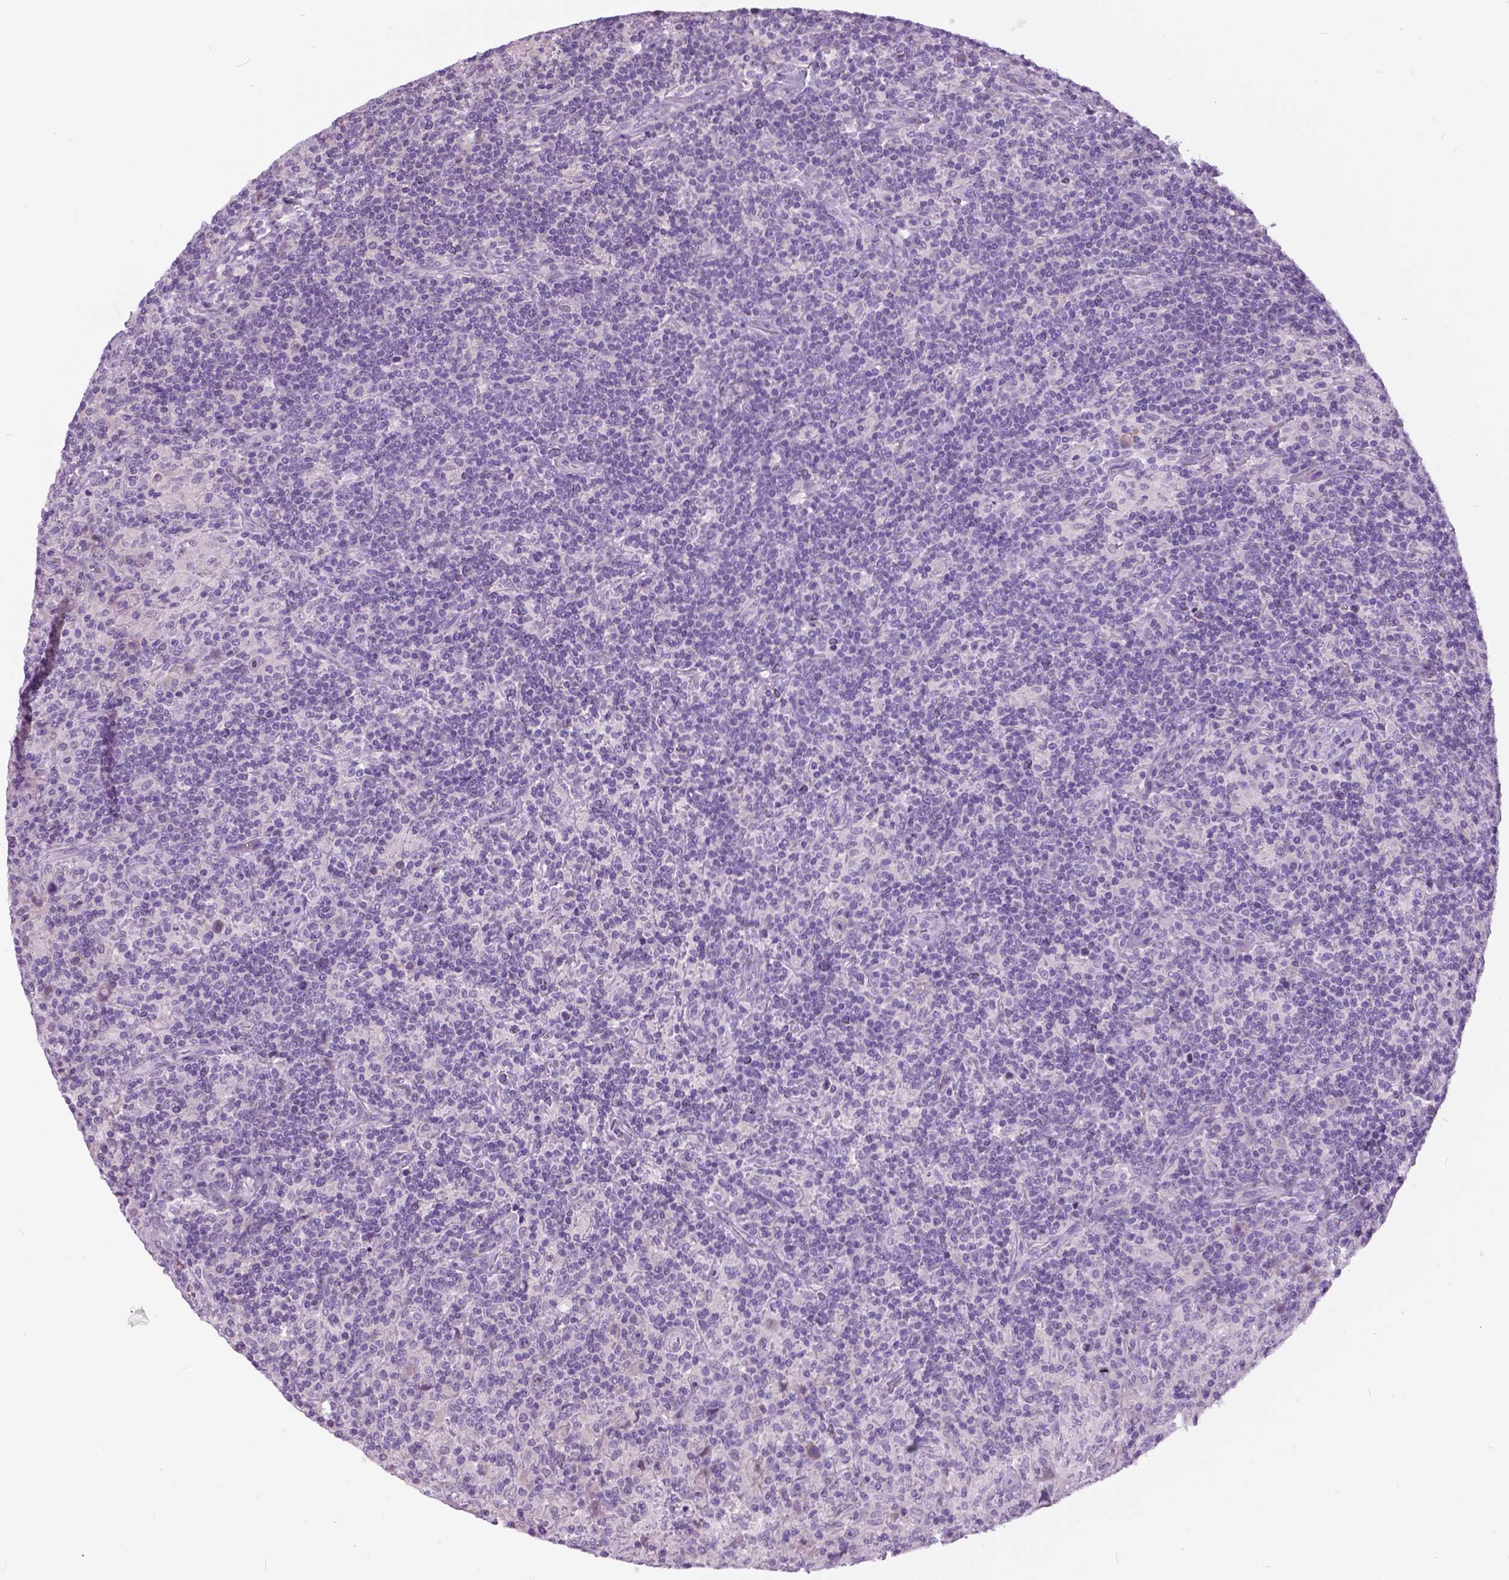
{"staining": {"intensity": "negative", "quantity": "none", "location": "none"}, "tissue": "lymphoma", "cell_type": "Tumor cells", "image_type": "cancer", "snomed": [{"axis": "morphology", "description": "Hodgkin's disease, NOS"}, {"axis": "topography", "description": "Lymph node"}], "caption": "Tumor cells are negative for protein expression in human lymphoma.", "gene": "TP53TG5", "patient": {"sex": "male", "age": 70}}